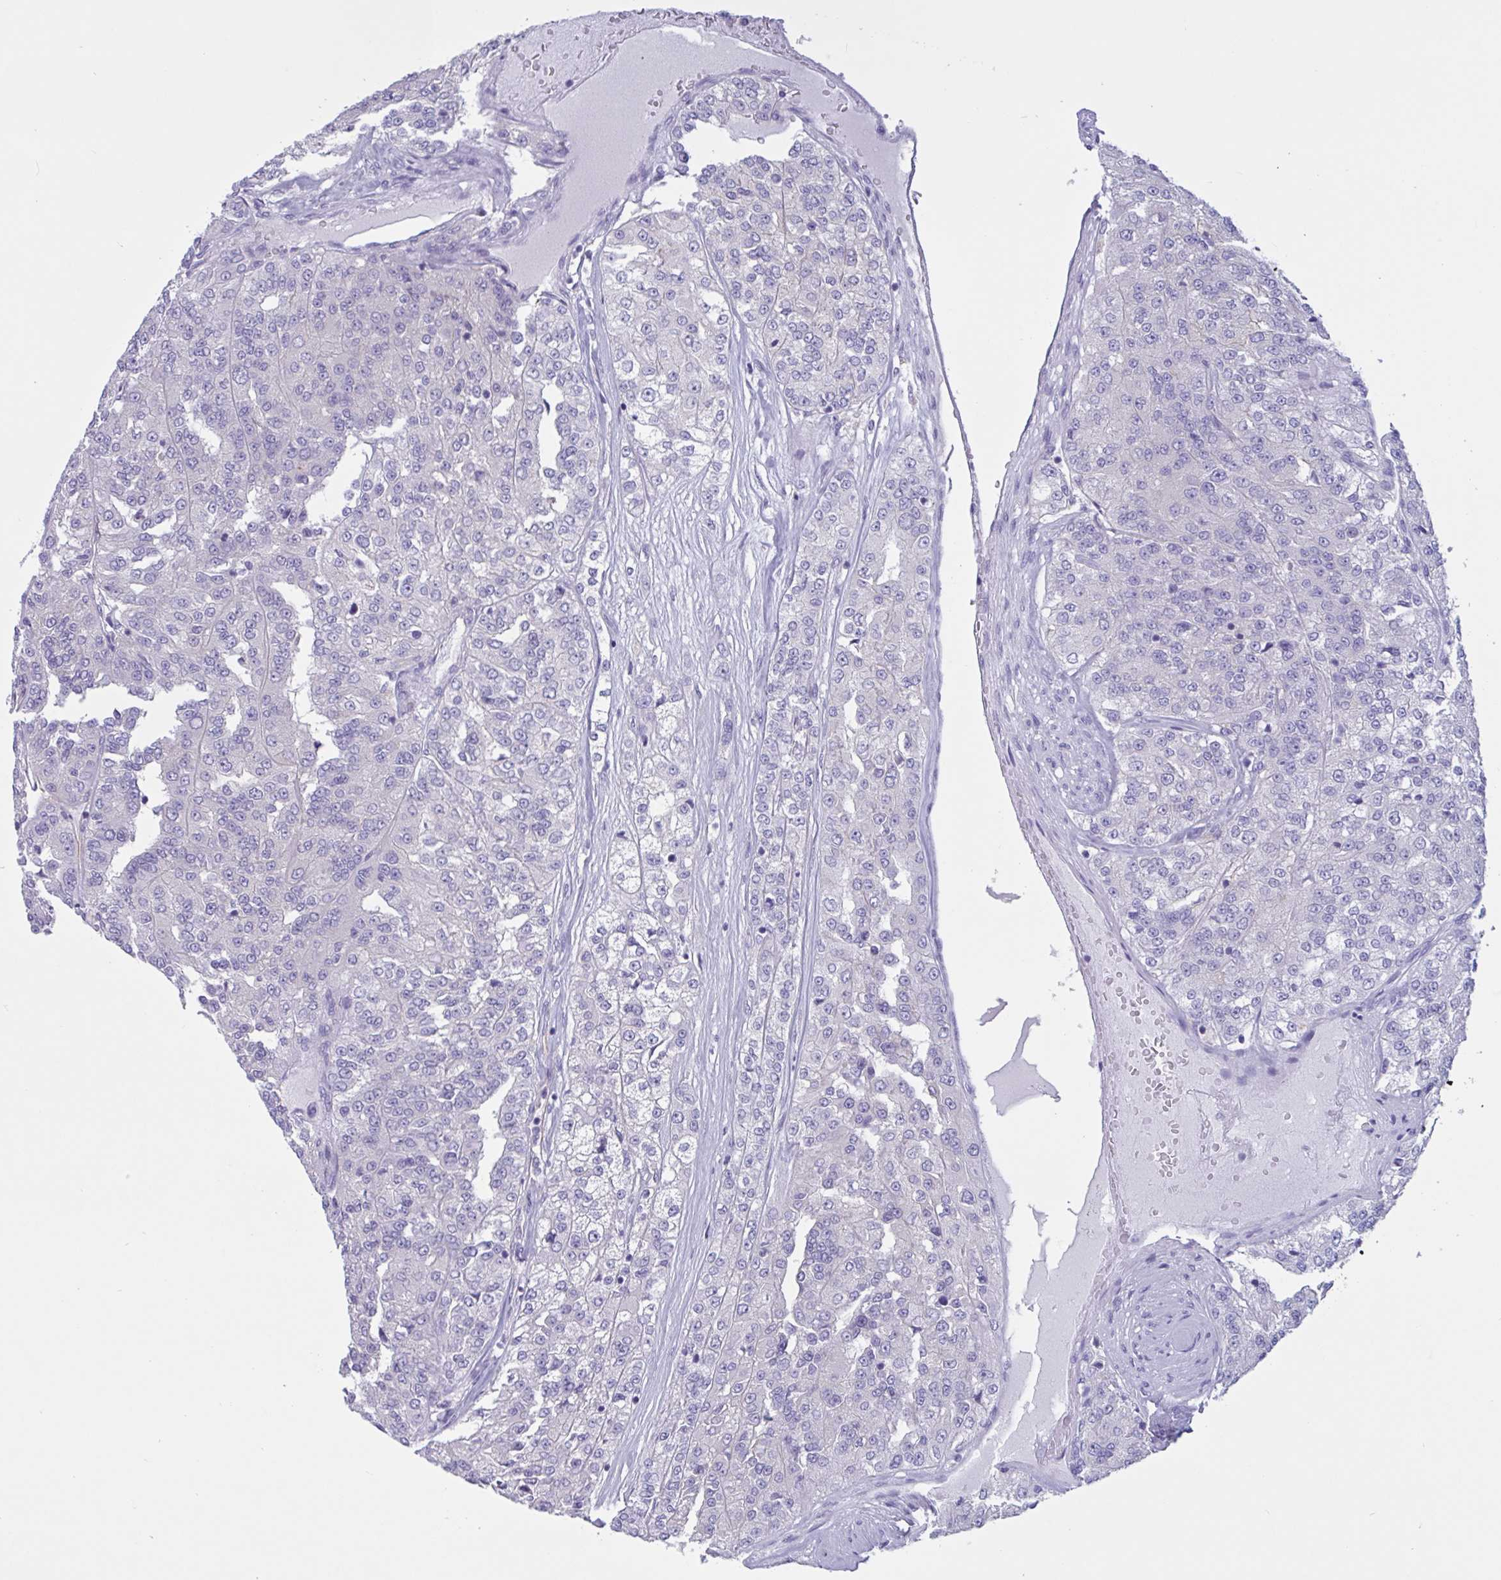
{"staining": {"intensity": "negative", "quantity": "none", "location": "none"}, "tissue": "renal cancer", "cell_type": "Tumor cells", "image_type": "cancer", "snomed": [{"axis": "morphology", "description": "Adenocarcinoma, NOS"}, {"axis": "topography", "description": "Kidney"}], "caption": "Adenocarcinoma (renal) was stained to show a protein in brown. There is no significant expression in tumor cells.", "gene": "RPL22L1", "patient": {"sex": "female", "age": 63}}